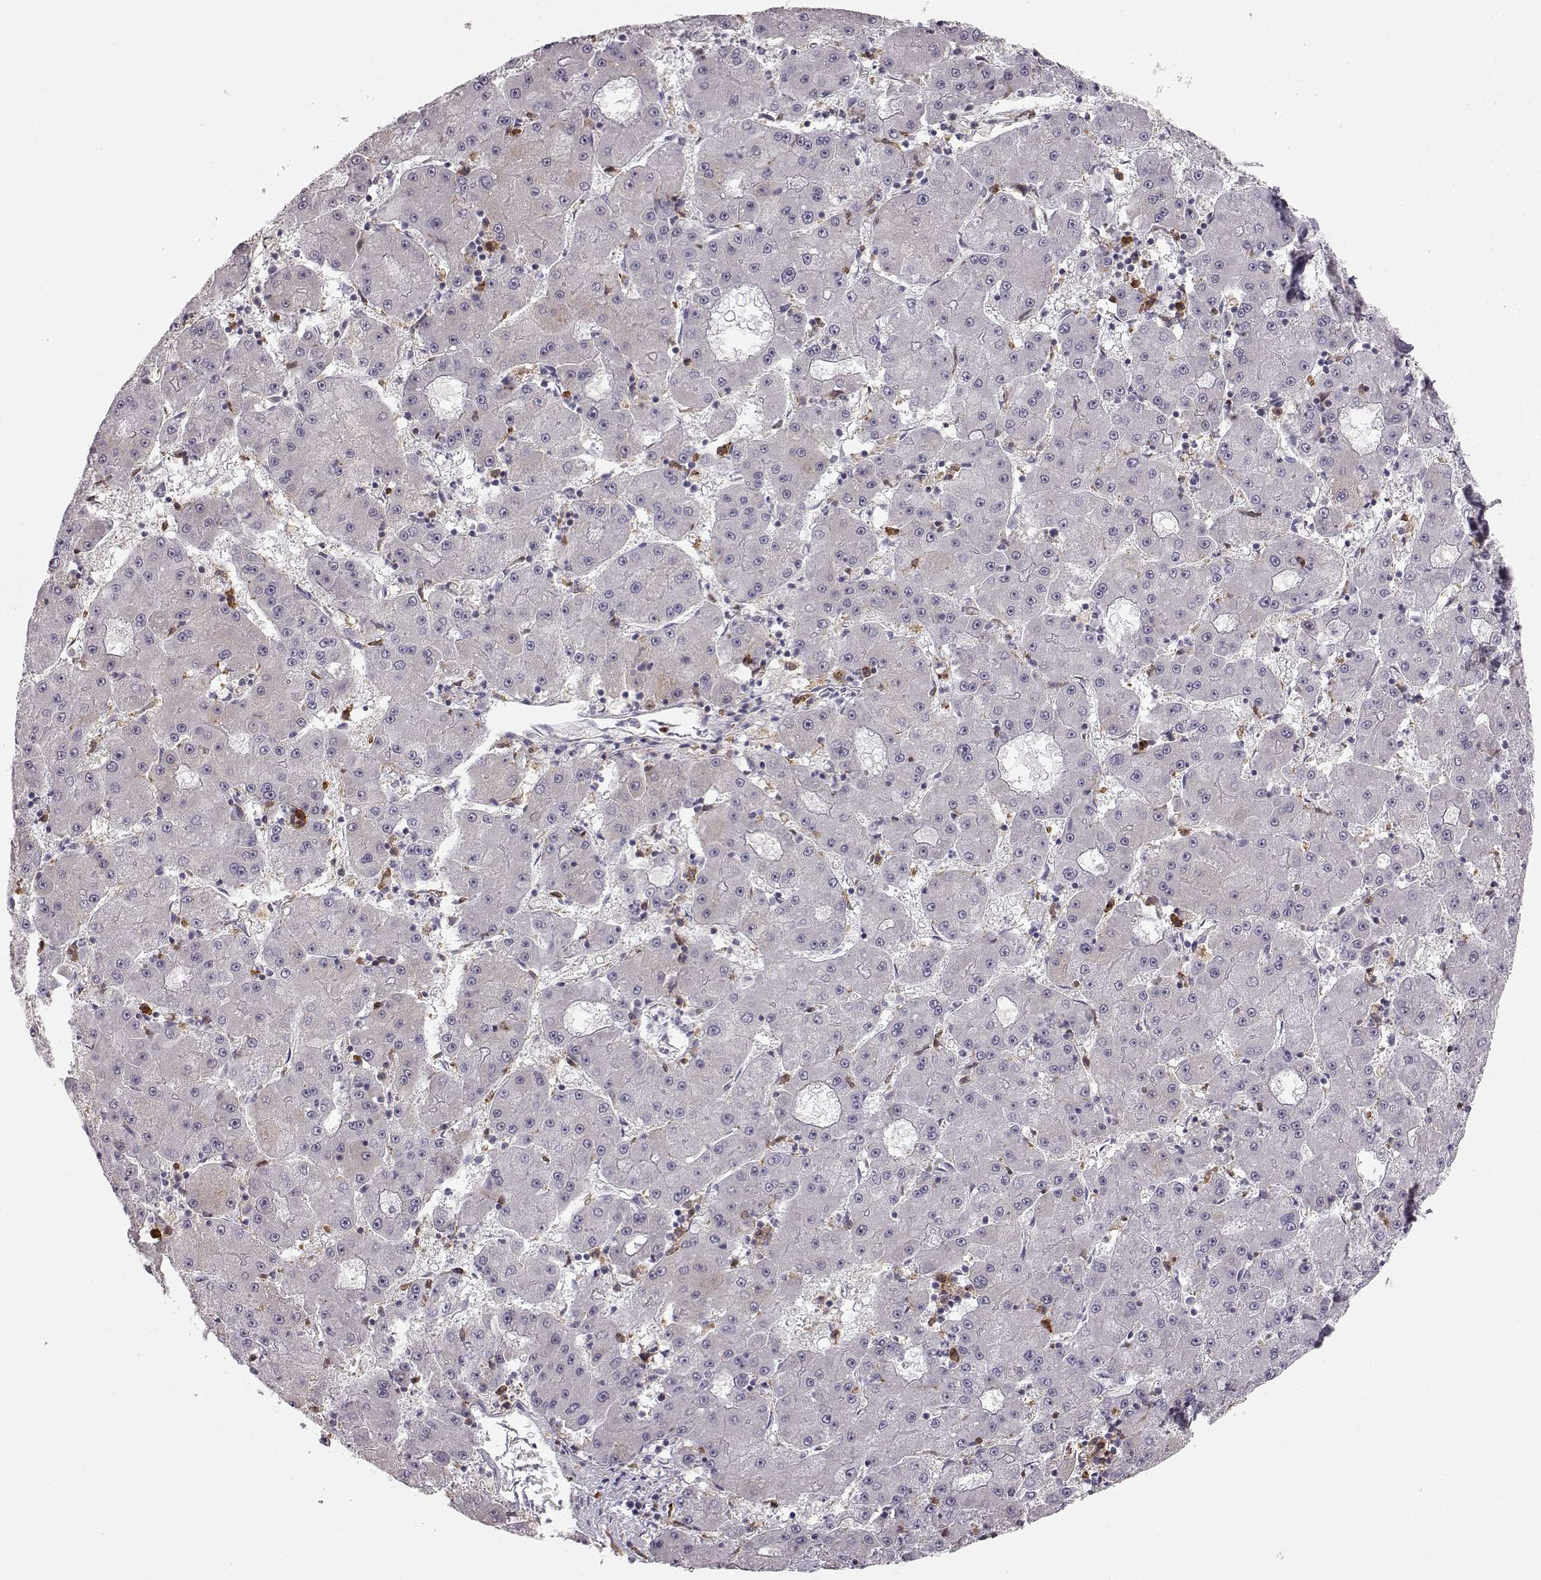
{"staining": {"intensity": "negative", "quantity": "none", "location": "none"}, "tissue": "liver cancer", "cell_type": "Tumor cells", "image_type": "cancer", "snomed": [{"axis": "morphology", "description": "Carcinoma, Hepatocellular, NOS"}, {"axis": "topography", "description": "Liver"}], "caption": "The IHC photomicrograph has no significant positivity in tumor cells of liver hepatocellular carcinoma tissue.", "gene": "SPAG17", "patient": {"sex": "male", "age": 73}}